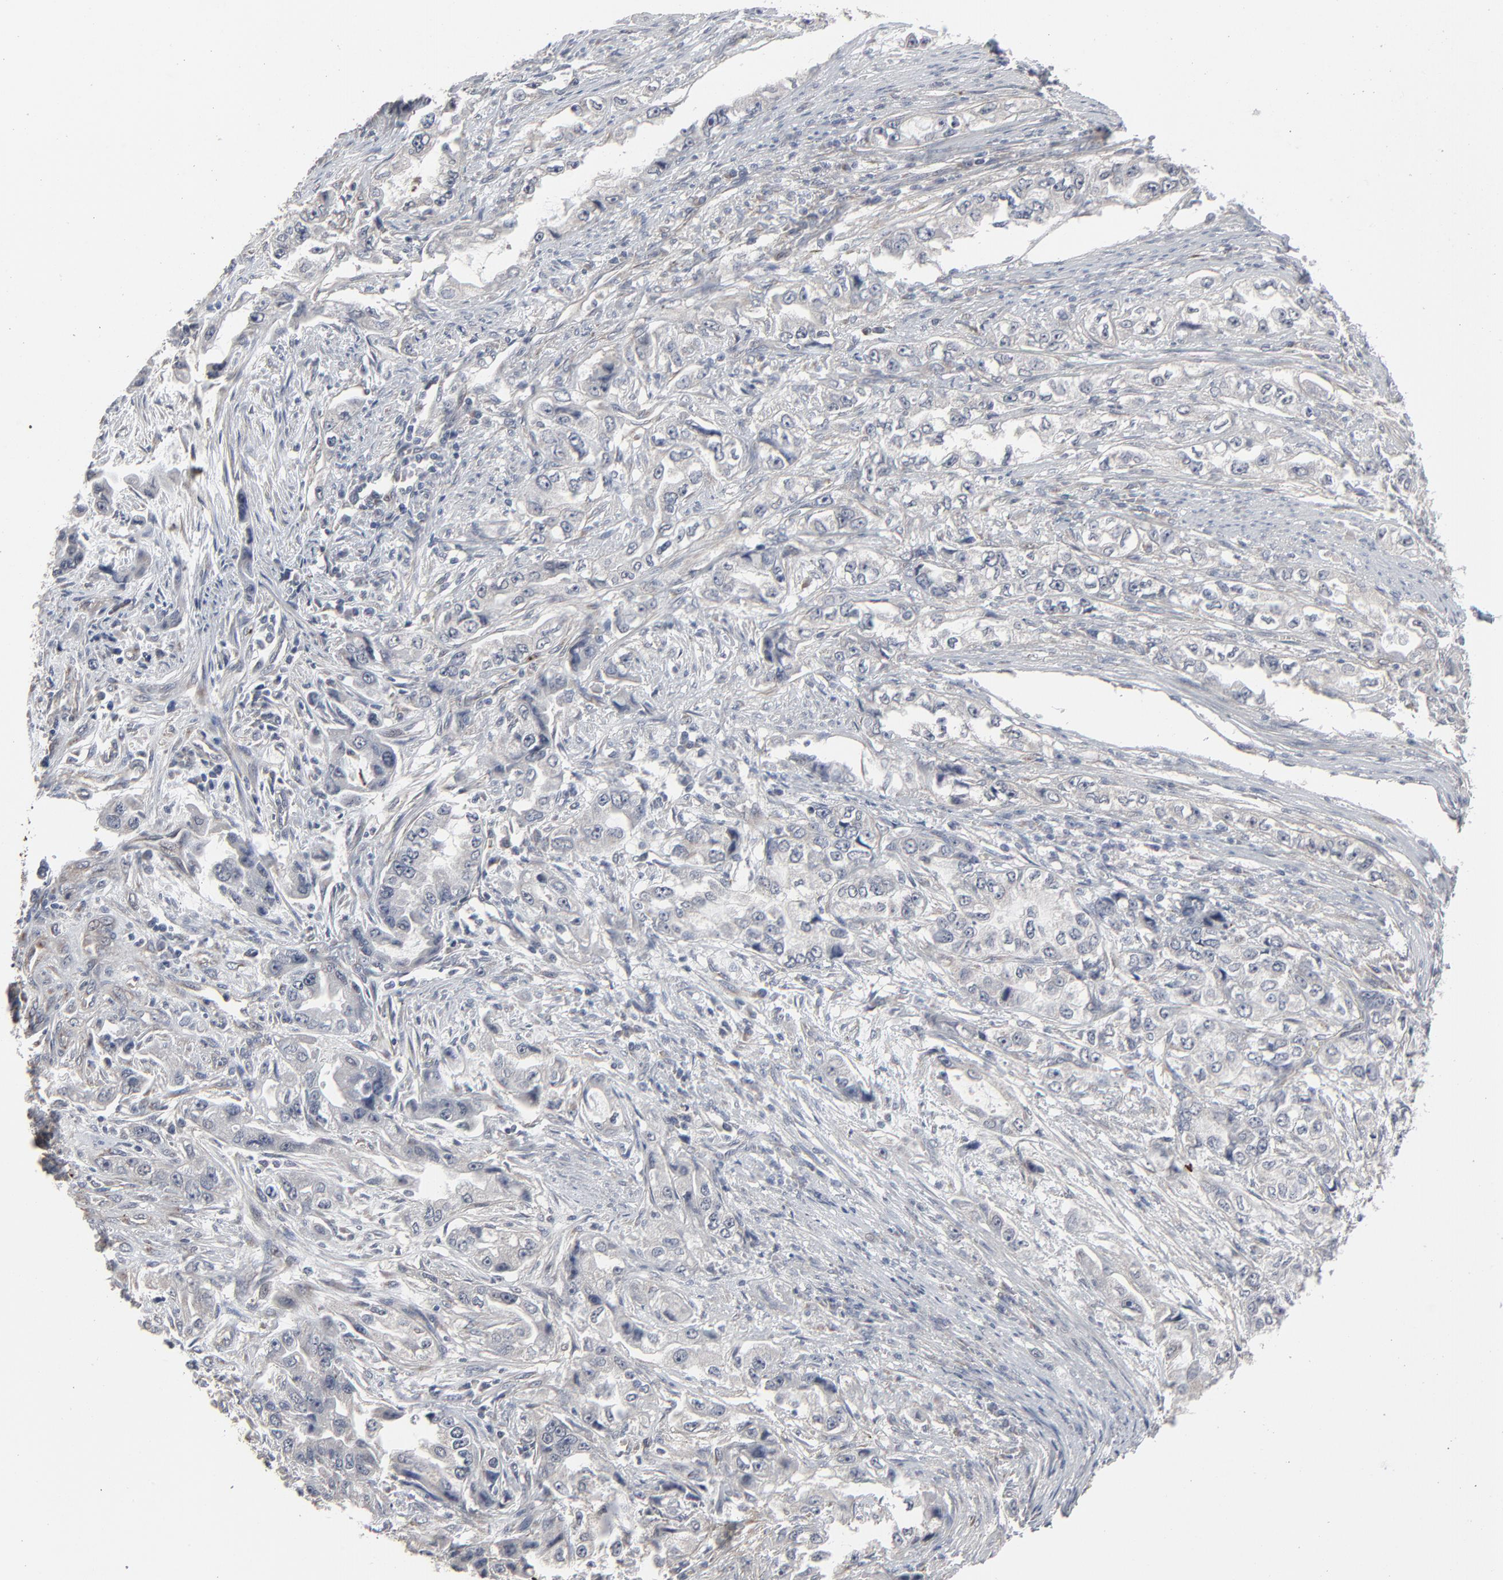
{"staining": {"intensity": "negative", "quantity": "none", "location": "none"}, "tissue": "stomach cancer", "cell_type": "Tumor cells", "image_type": "cancer", "snomed": [{"axis": "morphology", "description": "Adenocarcinoma, NOS"}, {"axis": "topography", "description": "Stomach, lower"}], "caption": "This is a image of IHC staining of stomach cancer (adenocarcinoma), which shows no staining in tumor cells.", "gene": "JAM3", "patient": {"sex": "female", "age": 93}}